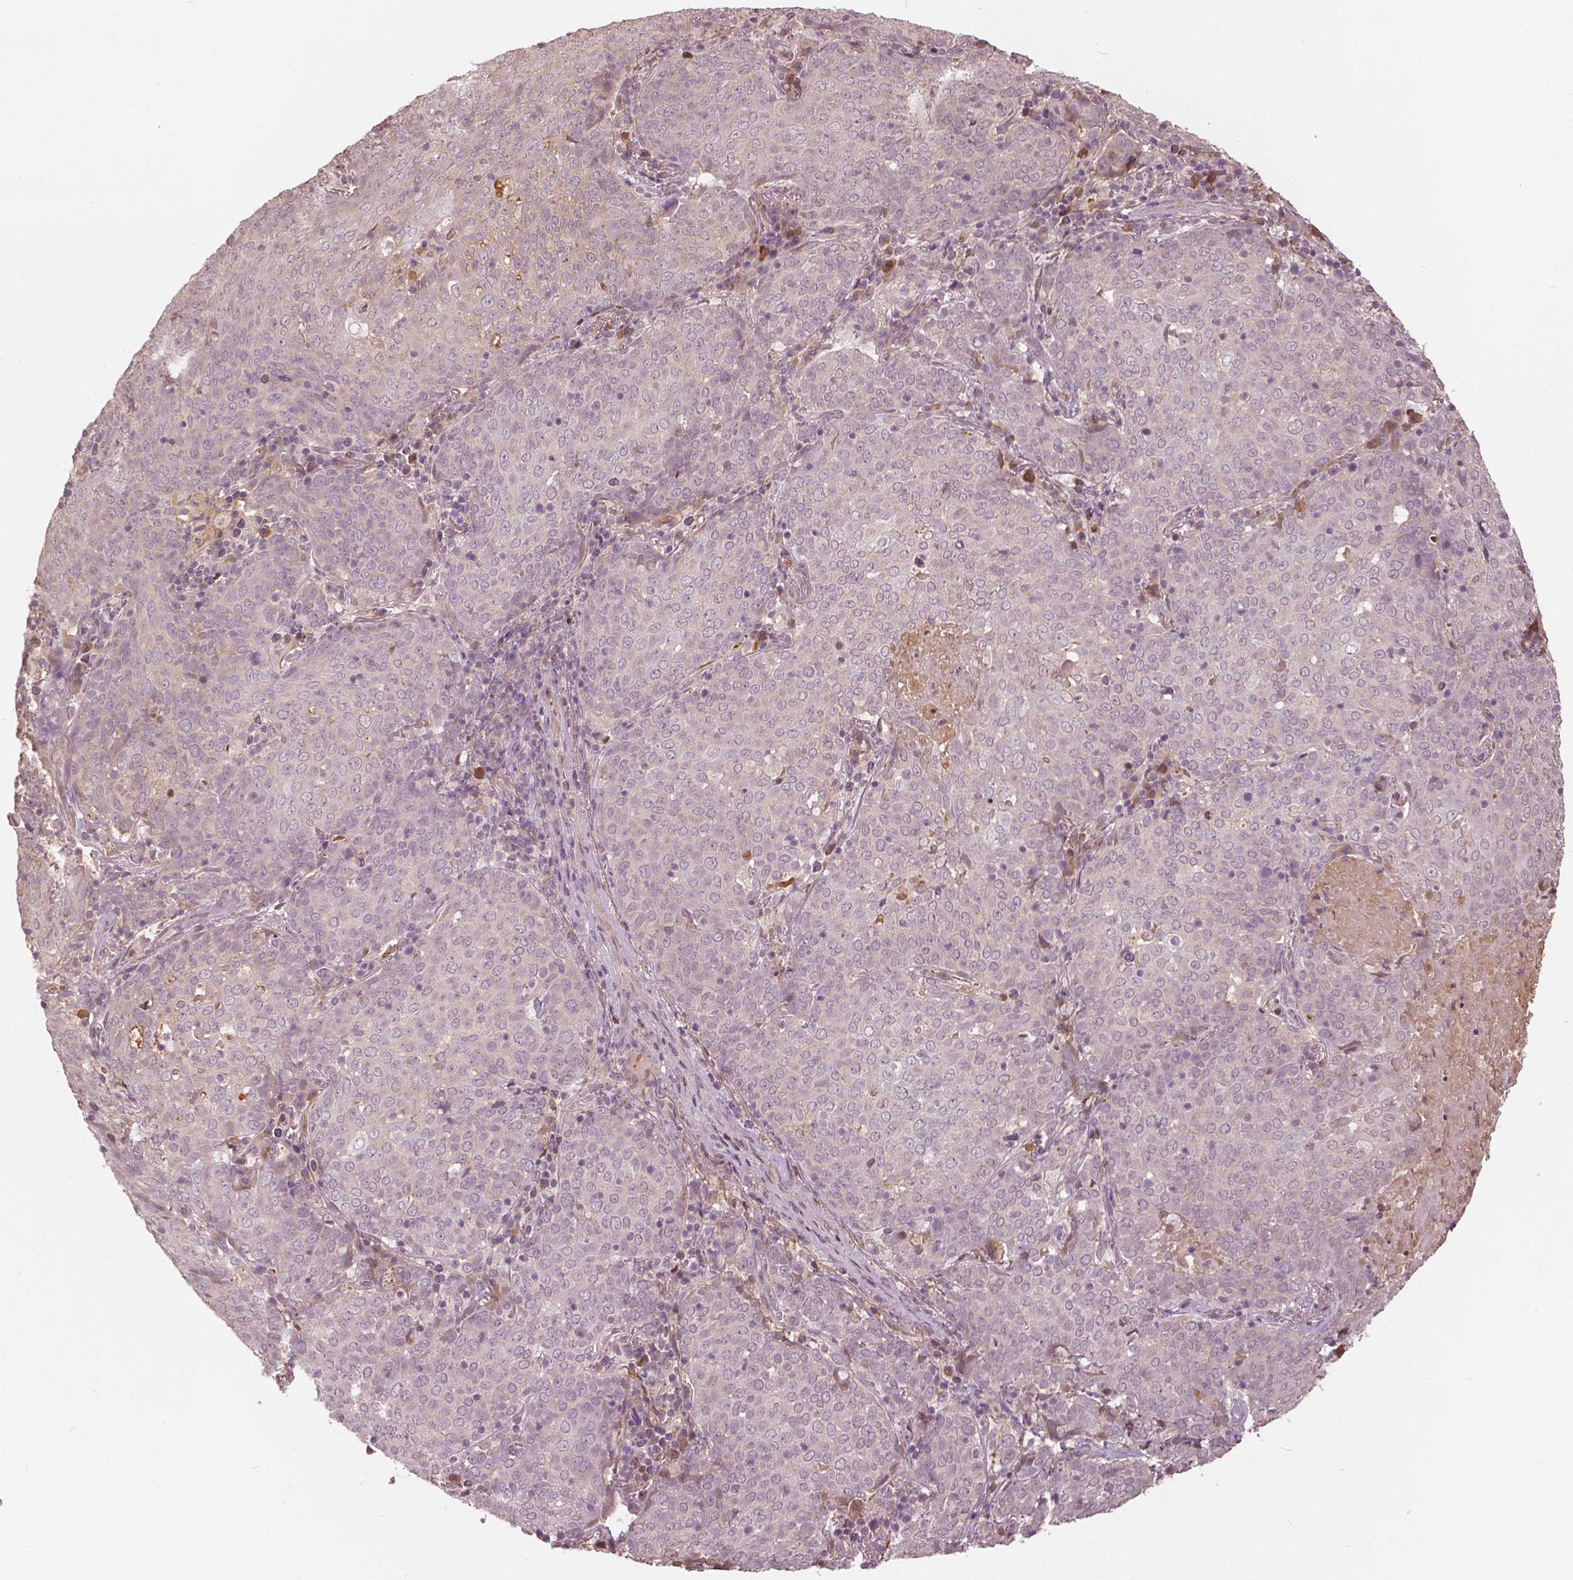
{"staining": {"intensity": "negative", "quantity": "none", "location": "none"}, "tissue": "lung cancer", "cell_type": "Tumor cells", "image_type": "cancer", "snomed": [{"axis": "morphology", "description": "Squamous cell carcinoma, NOS"}, {"axis": "topography", "description": "Lung"}], "caption": "A high-resolution photomicrograph shows IHC staining of lung cancer (squamous cell carcinoma), which displays no significant staining in tumor cells.", "gene": "ANGPTL4", "patient": {"sex": "male", "age": 82}}